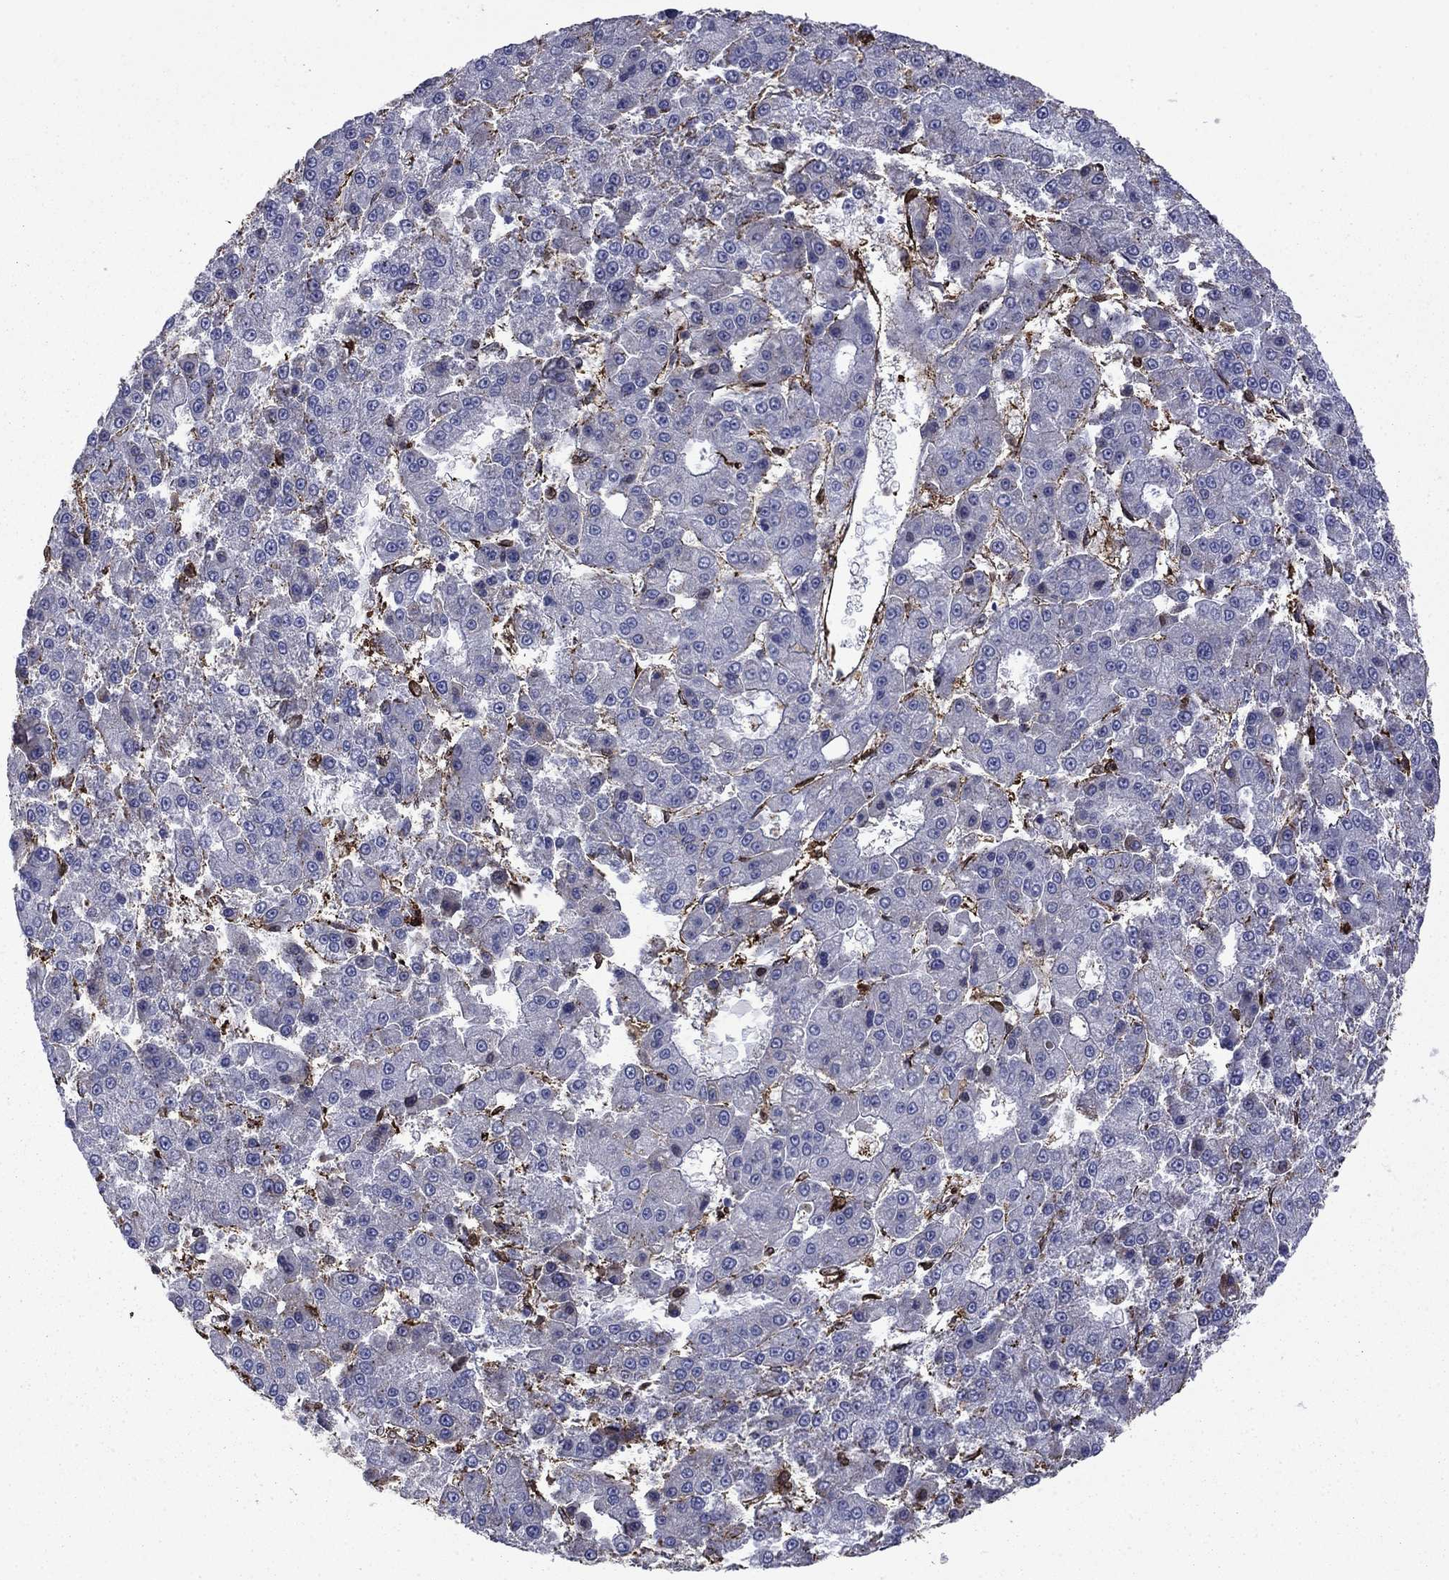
{"staining": {"intensity": "negative", "quantity": "none", "location": "none"}, "tissue": "liver cancer", "cell_type": "Tumor cells", "image_type": "cancer", "snomed": [{"axis": "morphology", "description": "Carcinoma, Hepatocellular, NOS"}, {"axis": "topography", "description": "Liver"}], "caption": "The micrograph exhibits no significant positivity in tumor cells of liver cancer. The staining was performed using DAB (3,3'-diaminobenzidine) to visualize the protein expression in brown, while the nuclei were stained in blue with hematoxylin (Magnification: 20x).", "gene": "PLAU", "patient": {"sex": "male", "age": 70}}